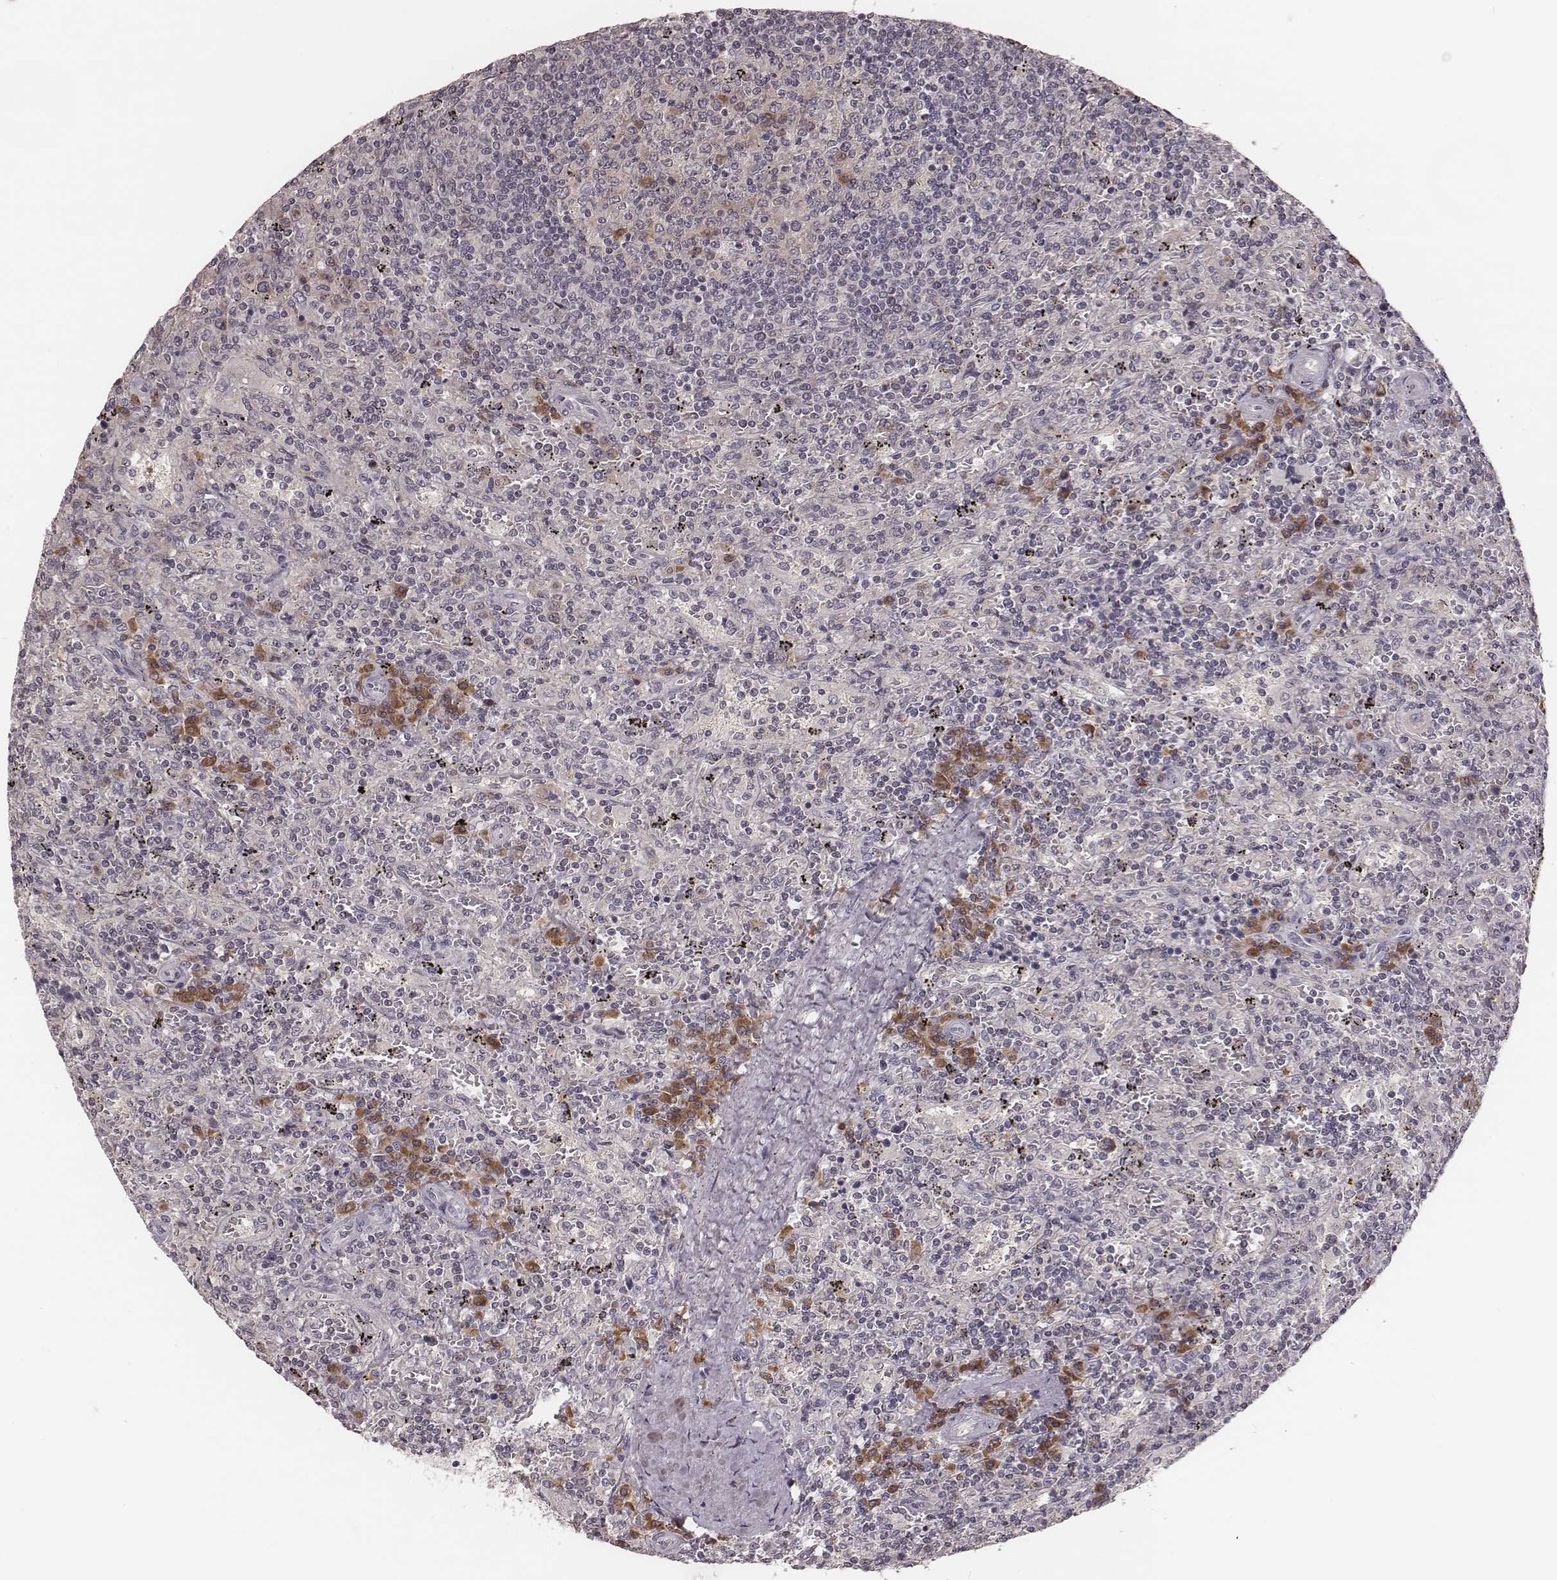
{"staining": {"intensity": "negative", "quantity": "none", "location": "none"}, "tissue": "lymphoma", "cell_type": "Tumor cells", "image_type": "cancer", "snomed": [{"axis": "morphology", "description": "Malignant lymphoma, non-Hodgkin's type, Low grade"}, {"axis": "topography", "description": "Spleen"}], "caption": "This is an immunohistochemistry histopathology image of human lymphoma. There is no staining in tumor cells.", "gene": "P2RX5", "patient": {"sex": "male", "age": 62}}